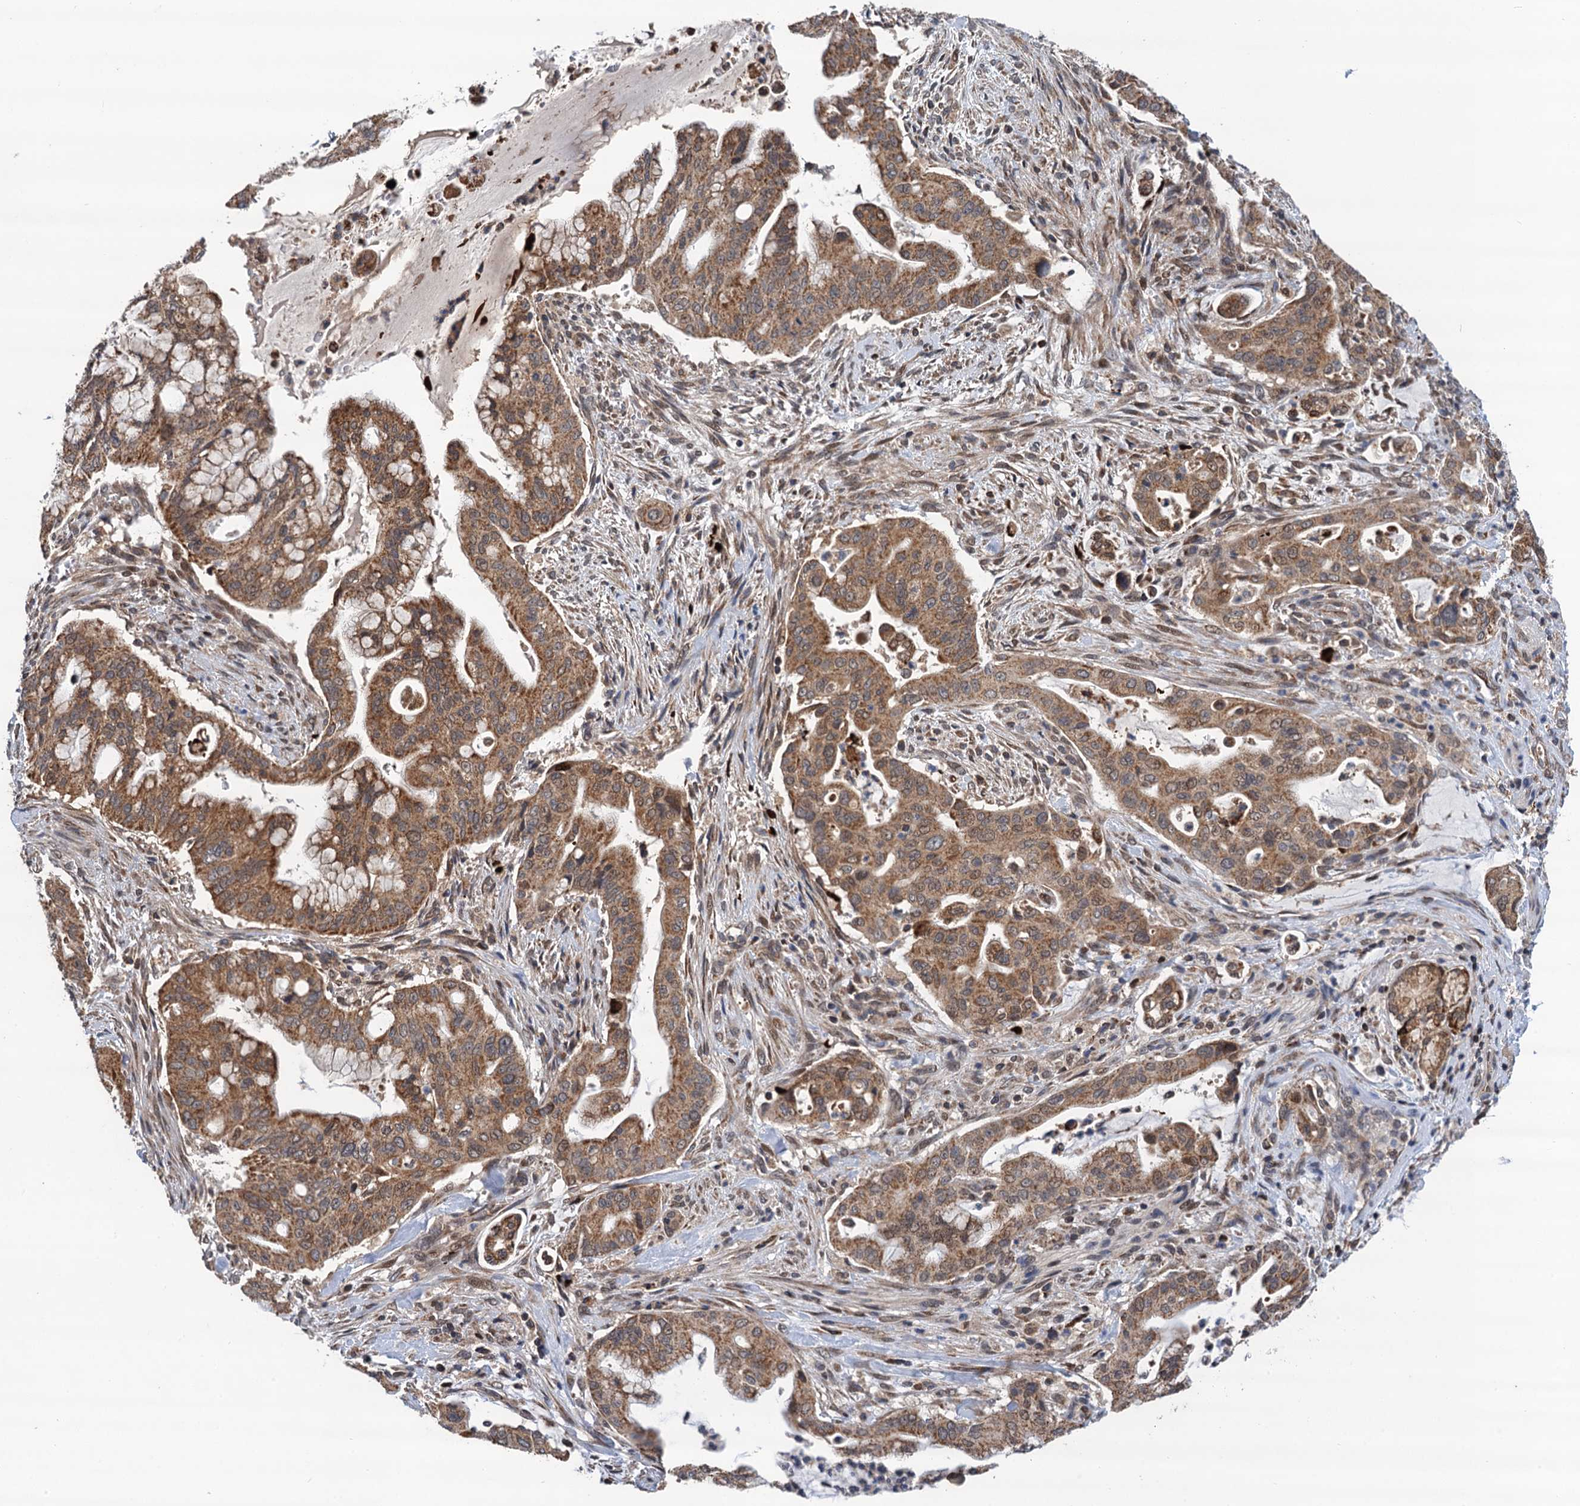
{"staining": {"intensity": "moderate", "quantity": ">75%", "location": "cytoplasmic/membranous"}, "tissue": "pancreatic cancer", "cell_type": "Tumor cells", "image_type": "cancer", "snomed": [{"axis": "morphology", "description": "Adenocarcinoma, NOS"}, {"axis": "topography", "description": "Pancreas"}], "caption": "This image demonstrates pancreatic adenocarcinoma stained with immunohistochemistry (IHC) to label a protein in brown. The cytoplasmic/membranous of tumor cells show moderate positivity for the protein. Nuclei are counter-stained blue.", "gene": "CMPK2", "patient": {"sex": "male", "age": 46}}